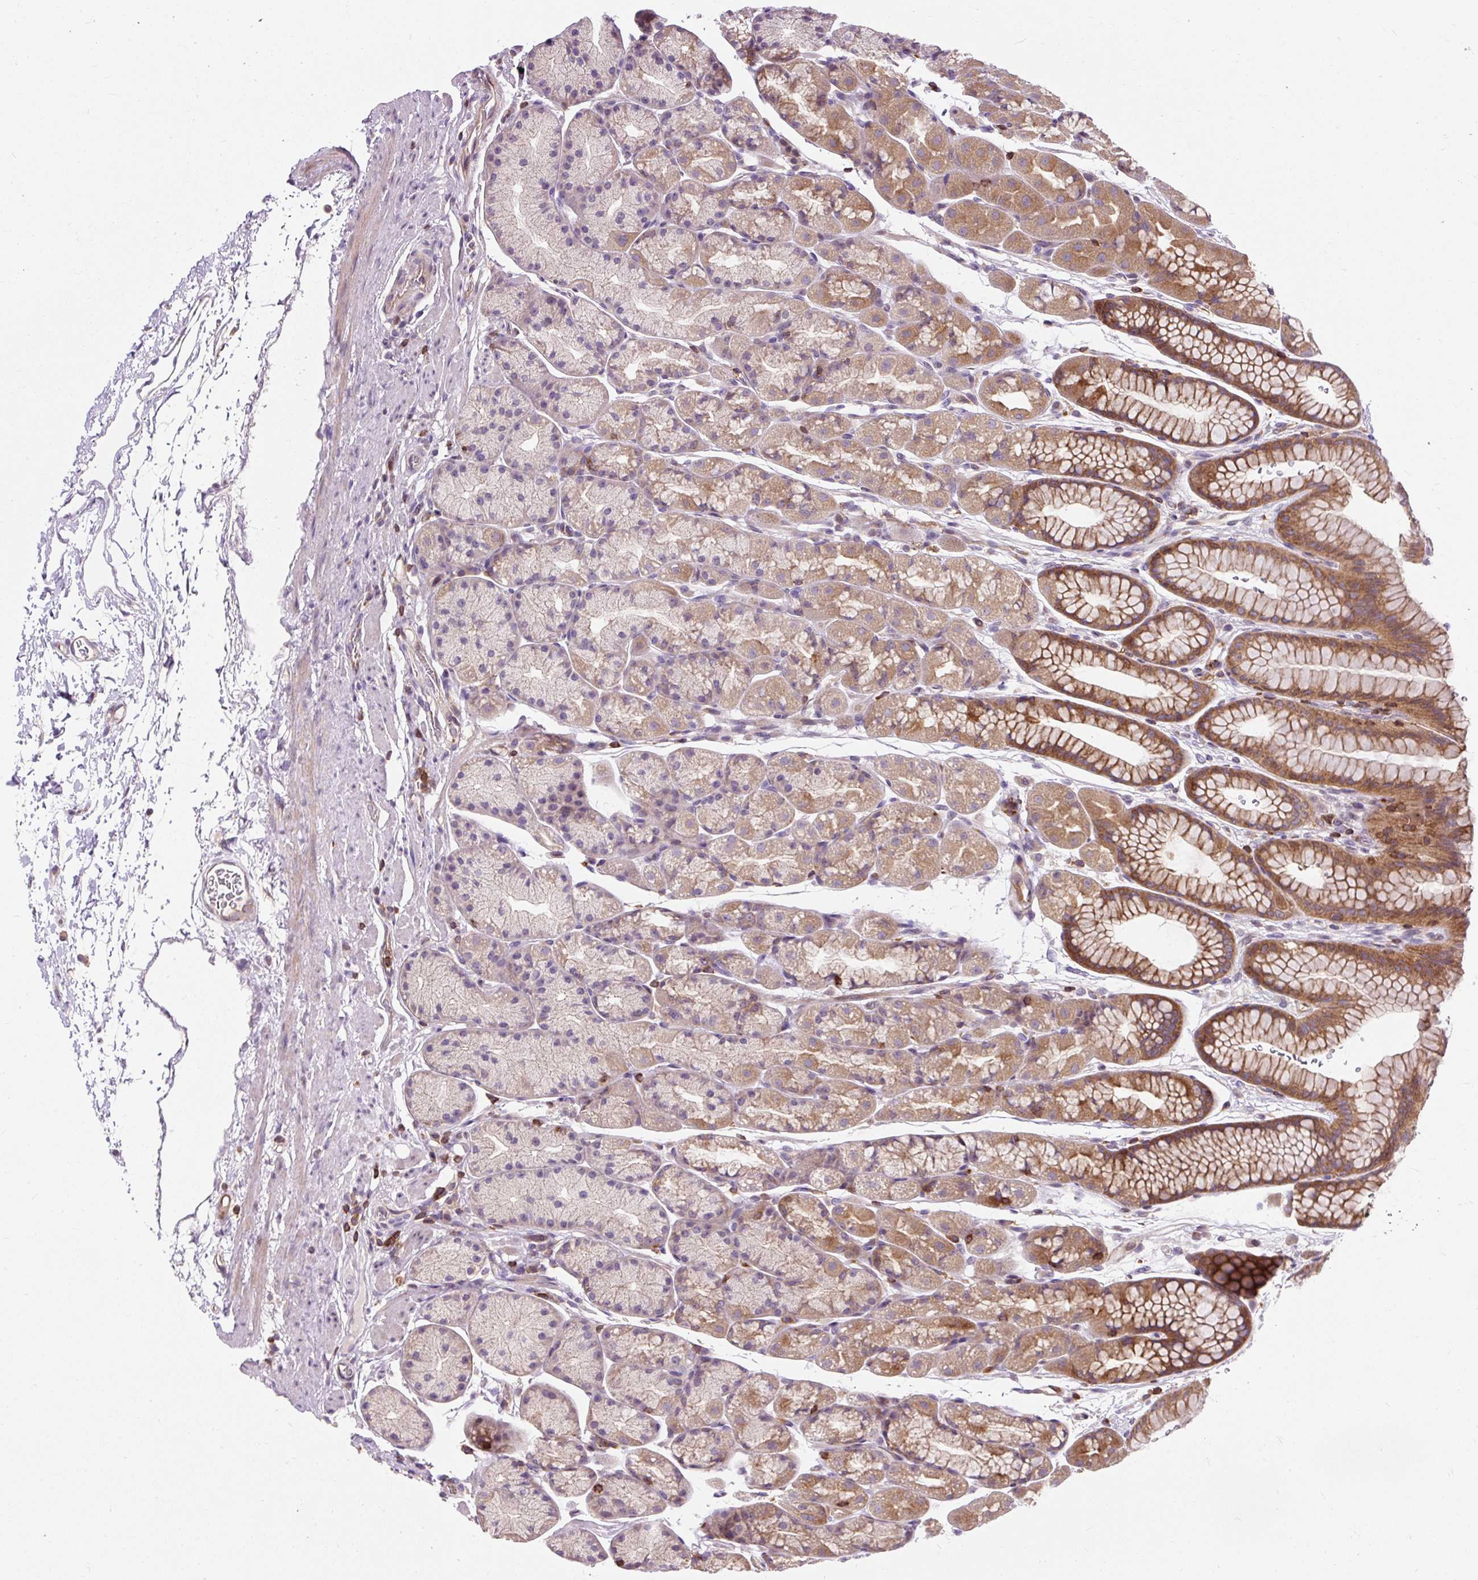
{"staining": {"intensity": "moderate", "quantity": "25%-75%", "location": "cytoplasmic/membranous"}, "tissue": "stomach", "cell_type": "Glandular cells", "image_type": "normal", "snomed": [{"axis": "morphology", "description": "Normal tissue, NOS"}, {"axis": "topography", "description": "Stomach, lower"}], "caption": "Benign stomach was stained to show a protein in brown. There is medium levels of moderate cytoplasmic/membranous positivity in about 25%-75% of glandular cells. Using DAB (3,3'-diaminobenzidine) (brown) and hematoxylin (blue) stains, captured at high magnification using brightfield microscopy.", "gene": "CISD3", "patient": {"sex": "male", "age": 67}}